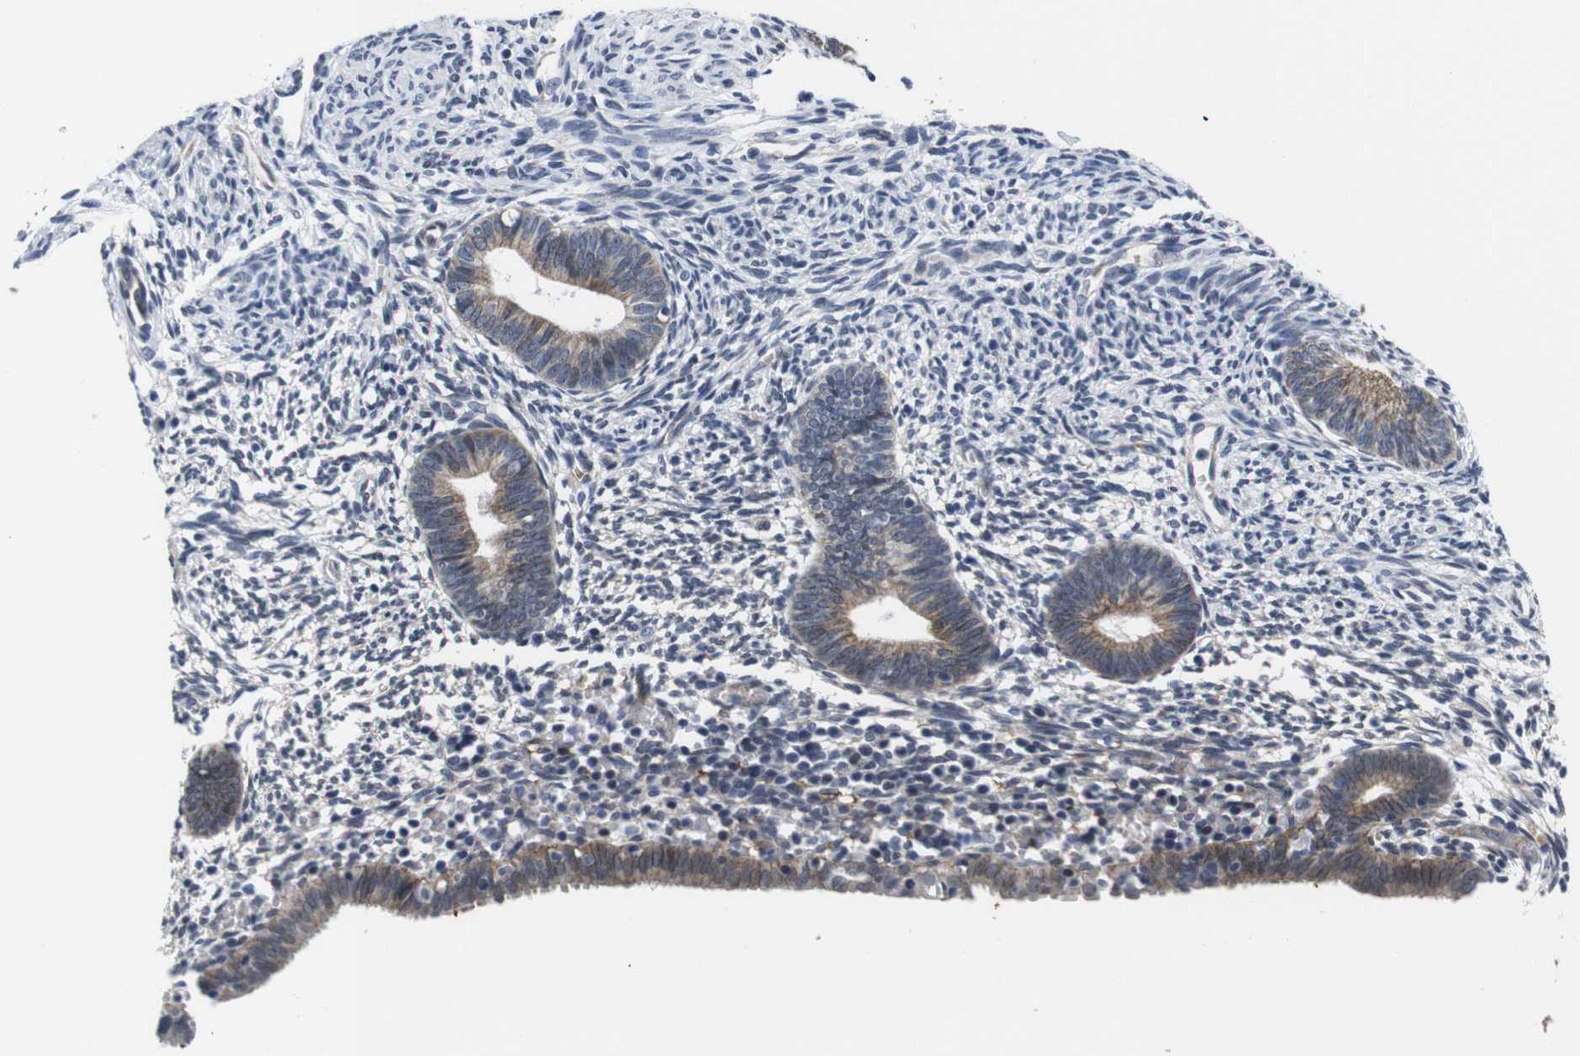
{"staining": {"intensity": "negative", "quantity": "none", "location": "none"}, "tissue": "endometrium", "cell_type": "Cells in endometrial stroma", "image_type": "normal", "snomed": [{"axis": "morphology", "description": "Normal tissue, NOS"}, {"axis": "morphology", "description": "Atrophy, NOS"}, {"axis": "topography", "description": "Uterus"}, {"axis": "topography", "description": "Endometrium"}], "caption": "Photomicrograph shows no protein staining in cells in endometrial stroma of benign endometrium.", "gene": "SOCS3", "patient": {"sex": "female", "age": 68}}